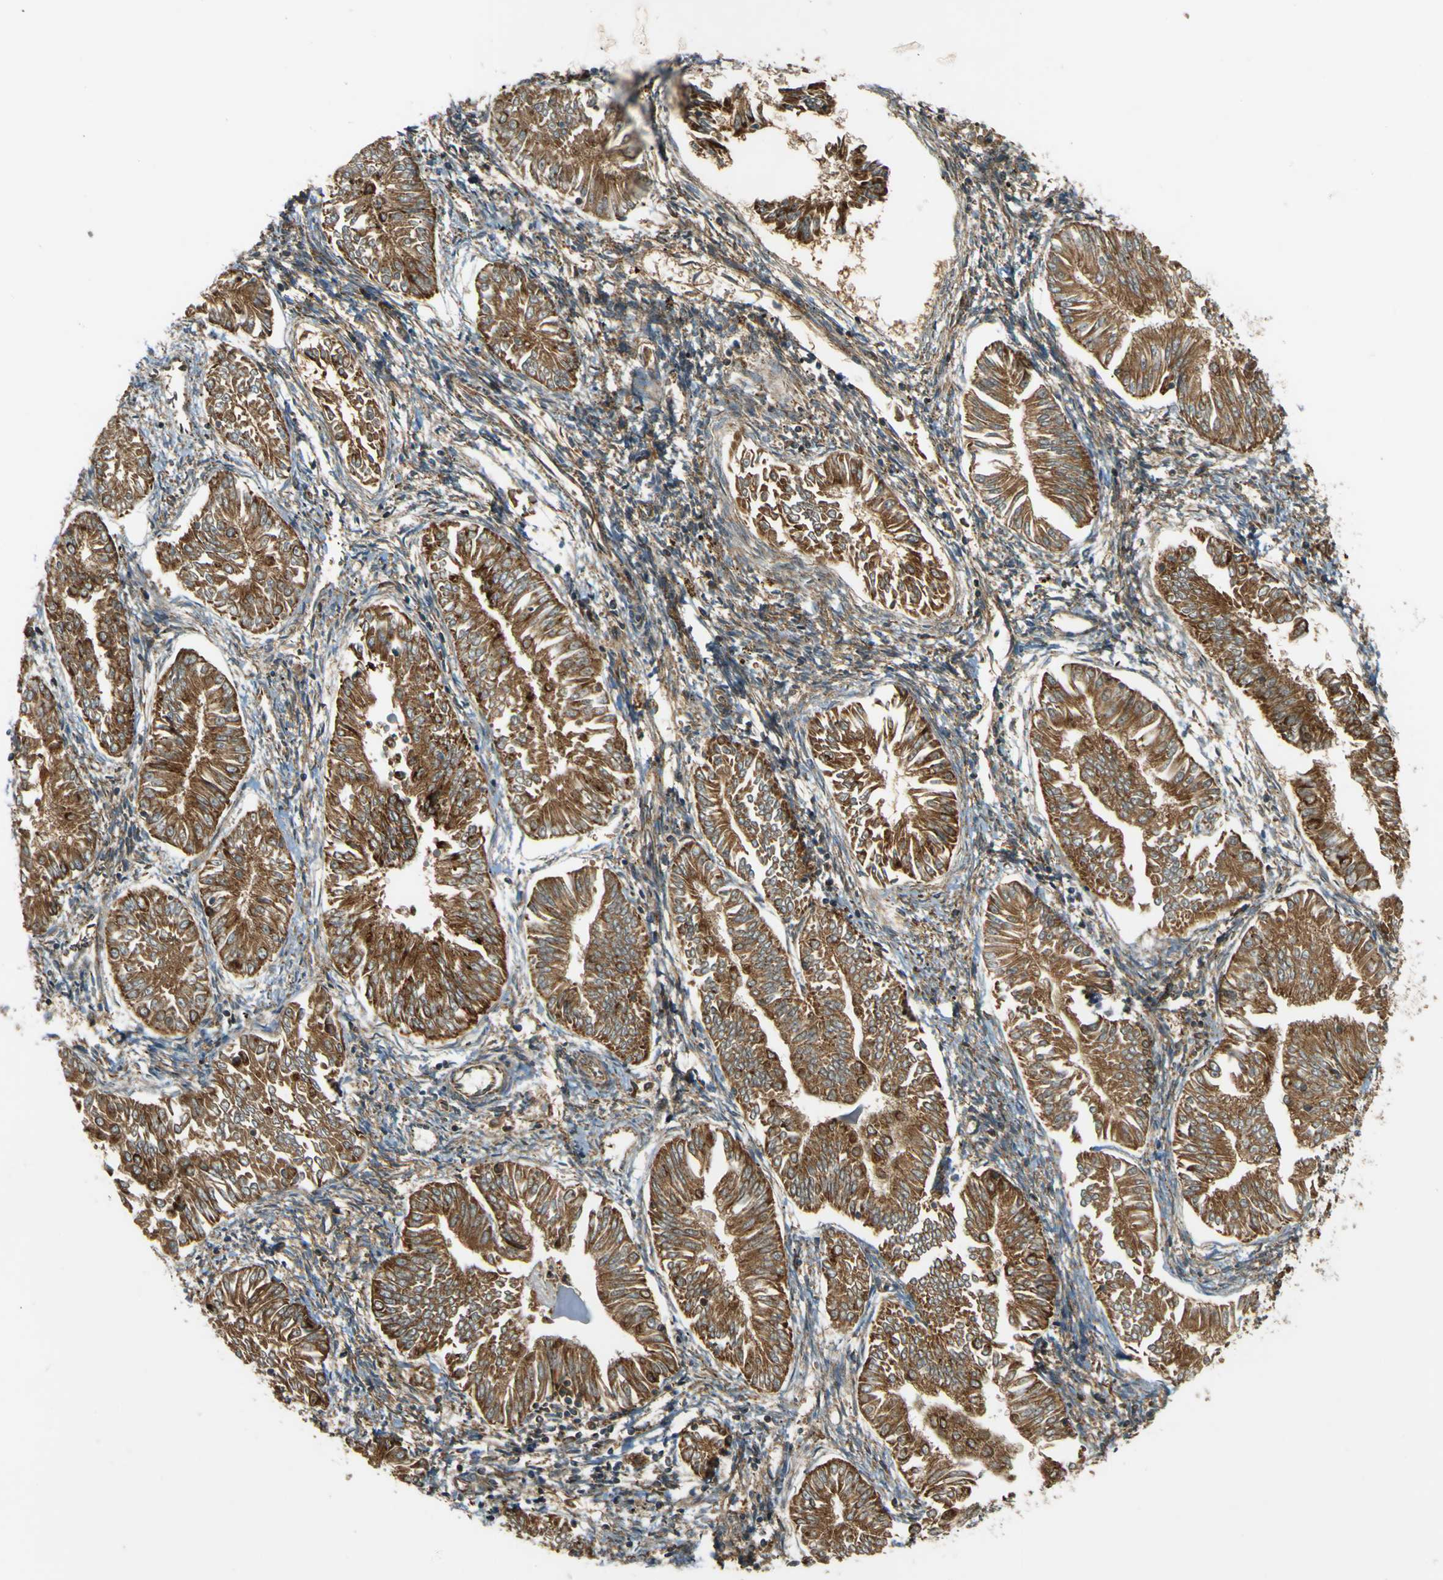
{"staining": {"intensity": "strong", "quantity": ">75%", "location": "cytoplasmic/membranous"}, "tissue": "endometrial cancer", "cell_type": "Tumor cells", "image_type": "cancer", "snomed": [{"axis": "morphology", "description": "Adenocarcinoma, NOS"}, {"axis": "topography", "description": "Endometrium"}], "caption": "Protein expression analysis of endometrial adenocarcinoma demonstrates strong cytoplasmic/membranous positivity in approximately >75% of tumor cells.", "gene": "DNAJC5", "patient": {"sex": "female", "age": 53}}